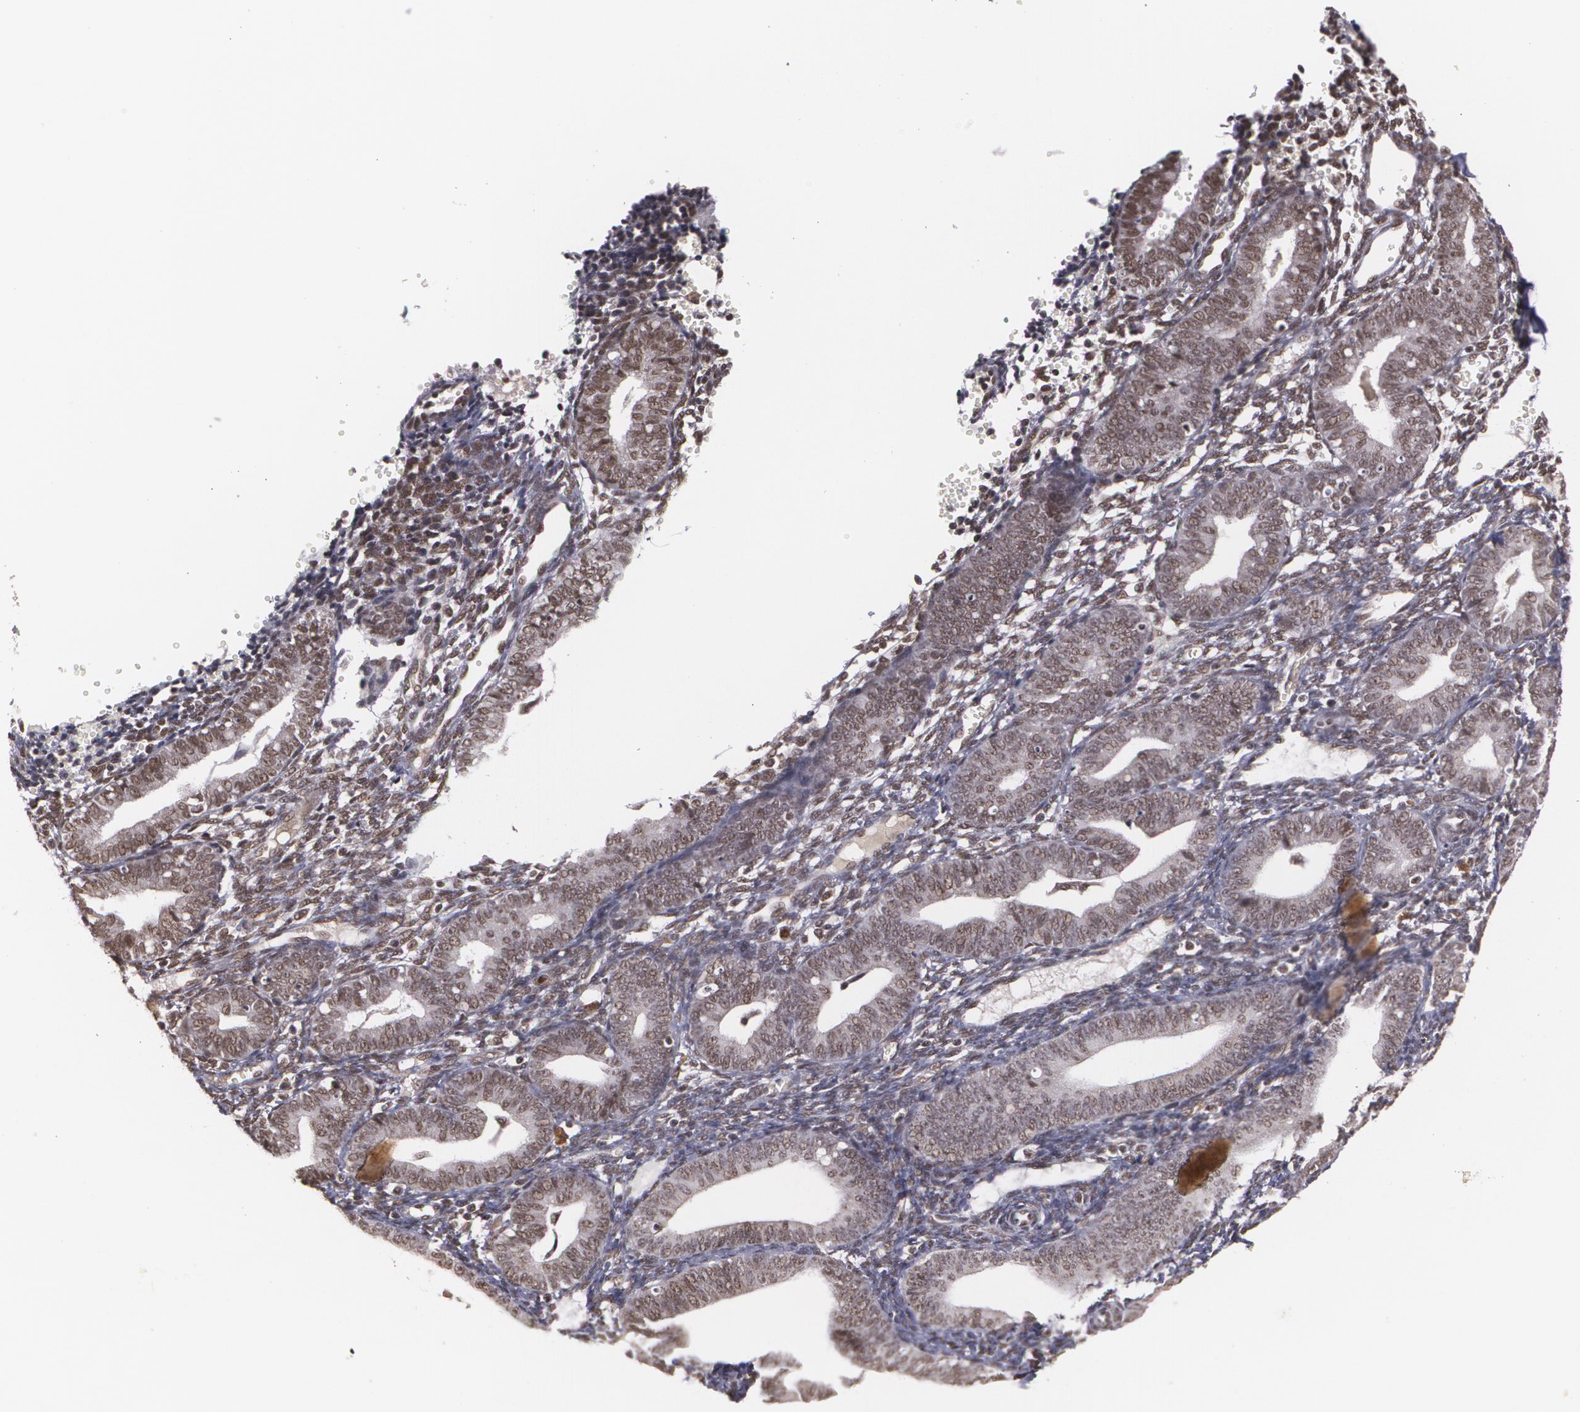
{"staining": {"intensity": "moderate", "quantity": ">75%", "location": "nuclear"}, "tissue": "endometrium", "cell_type": "Cells in endometrial stroma", "image_type": "normal", "snomed": [{"axis": "morphology", "description": "Normal tissue, NOS"}, {"axis": "topography", "description": "Endometrium"}], "caption": "Immunohistochemistry histopathology image of benign endometrium: human endometrium stained using IHC shows medium levels of moderate protein expression localized specifically in the nuclear of cells in endometrial stroma, appearing as a nuclear brown color.", "gene": "RXRB", "patient": {"sex": "female", "age": 61}}